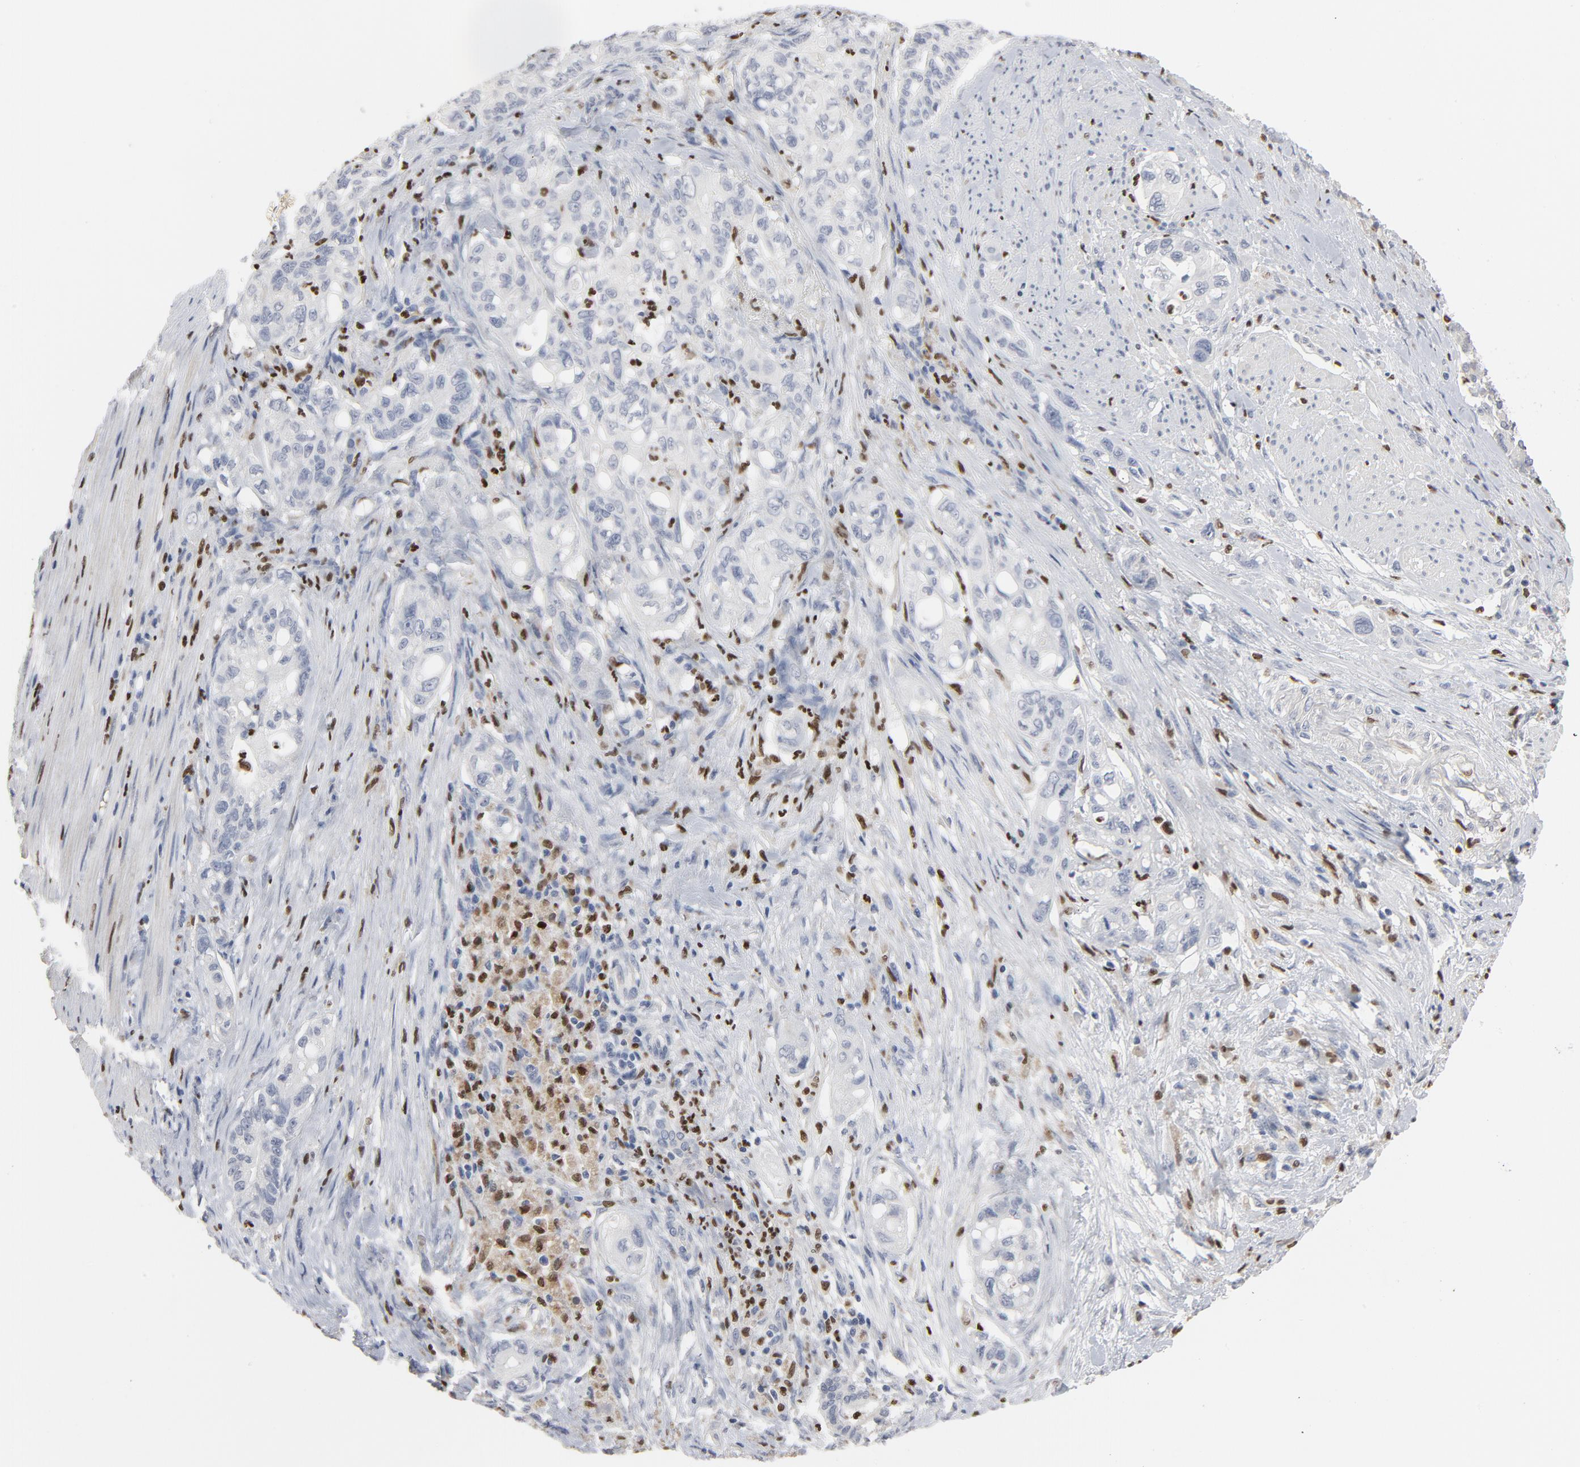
{"staining": {"intensity": "negative", "quantity": "none", "location": "none"}, "tissue": "pancreatic cancer", "cell_type": "Tumor cells", "image_type": "cancer", "snomed": [{"axis": "morphology", "description": "Normal tissue, NOS"}, {"axis": "topography", "description": "Pancreas"}], "caption": "High power microscopy image of an immunohistochemistry (IHC) image of pancreatic cancer, revealing no significant positivity in tumor cells.", "gene": "SPI1", "patient": {"sex": "male", "age": 42}}